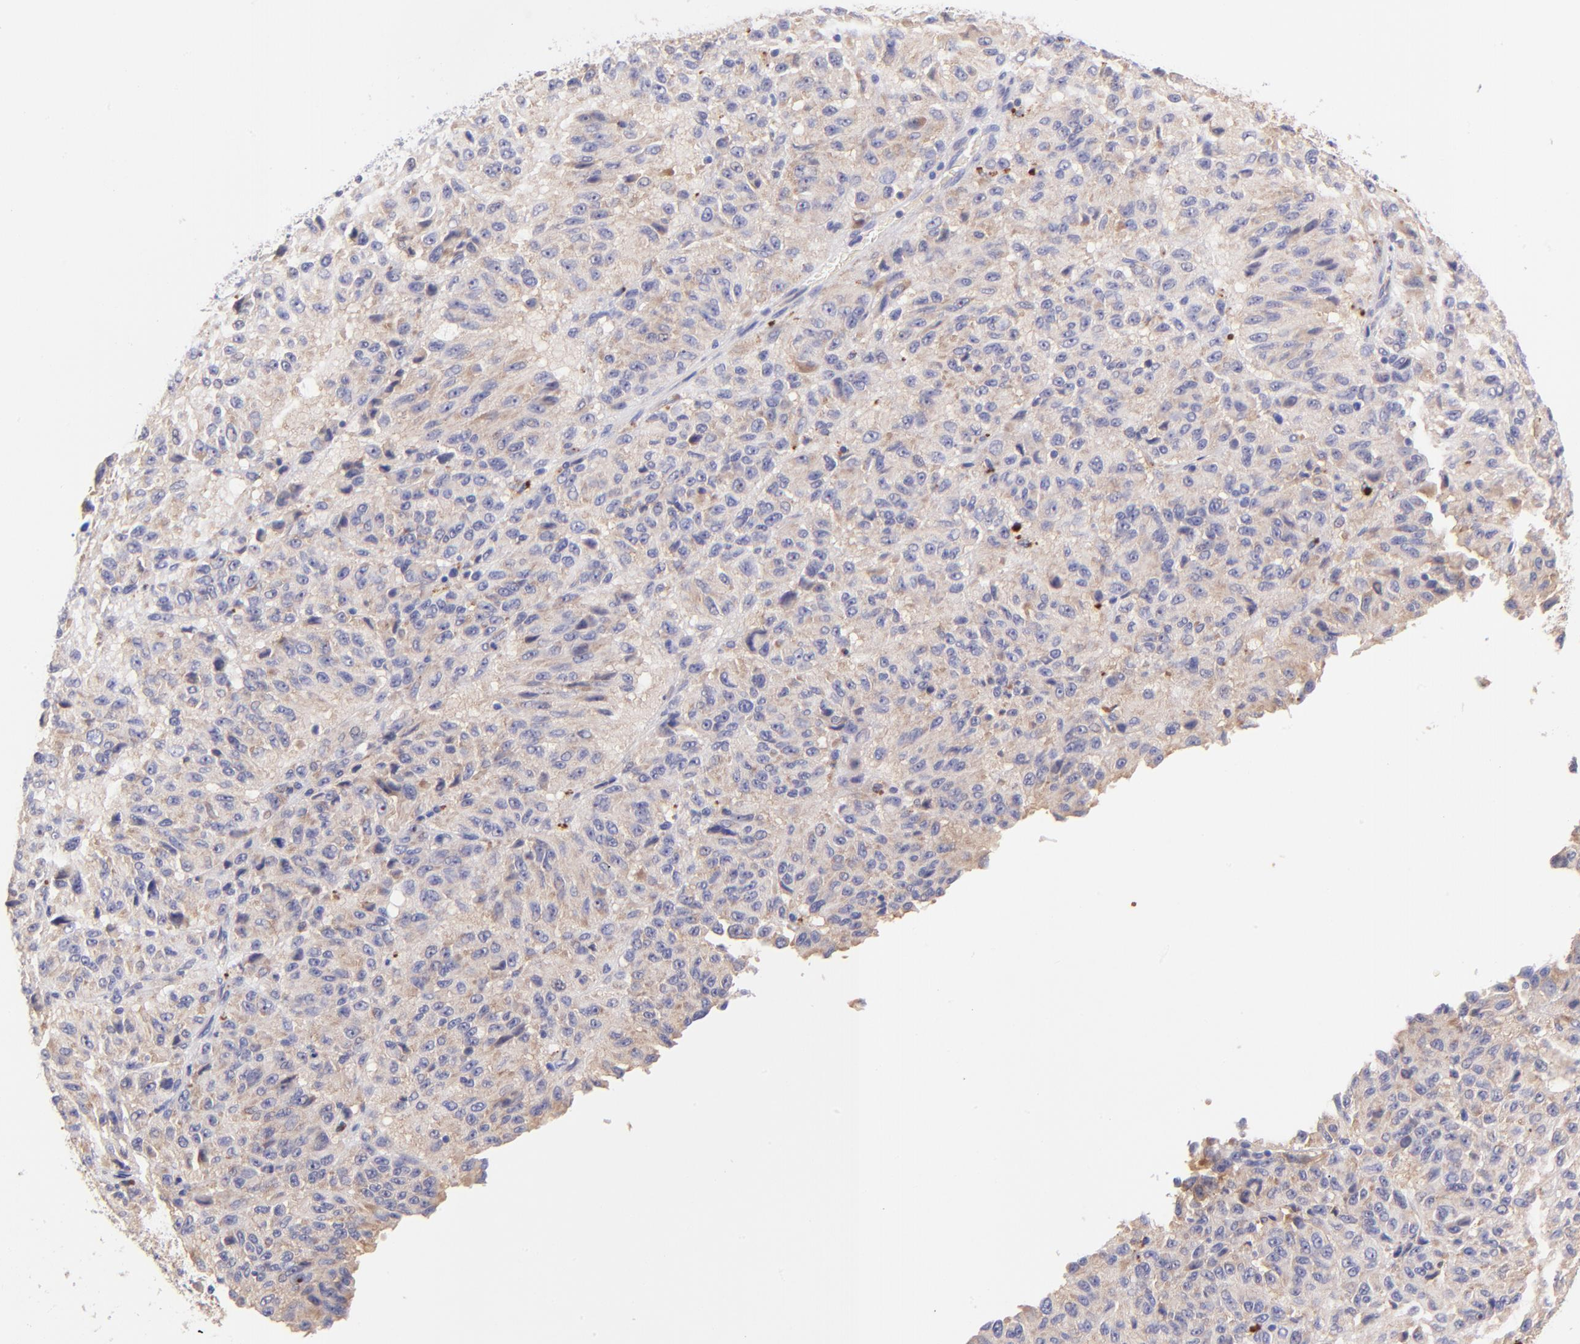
{"staining": {"intensity": "moderate", "quantity": ">75%", "location": "cytoplasmic/membranous"}, "tissue": "melanoma", "cell_type": "Tumor cells", "image_type": "cancer", "snomed": [{"axis": "morphology", "description": "Malignant melanoma, Metastatic site"}, {"axis": "topography", "description": "Lung"}], "caption": "Immunohistochemical staining of melanoma reveals medium levels of moderate cytoplasmic/membranous positivity in about >75% of tumor cells.", "gene": "RPL11", "patient": {"sex": "male", "age": 64}}